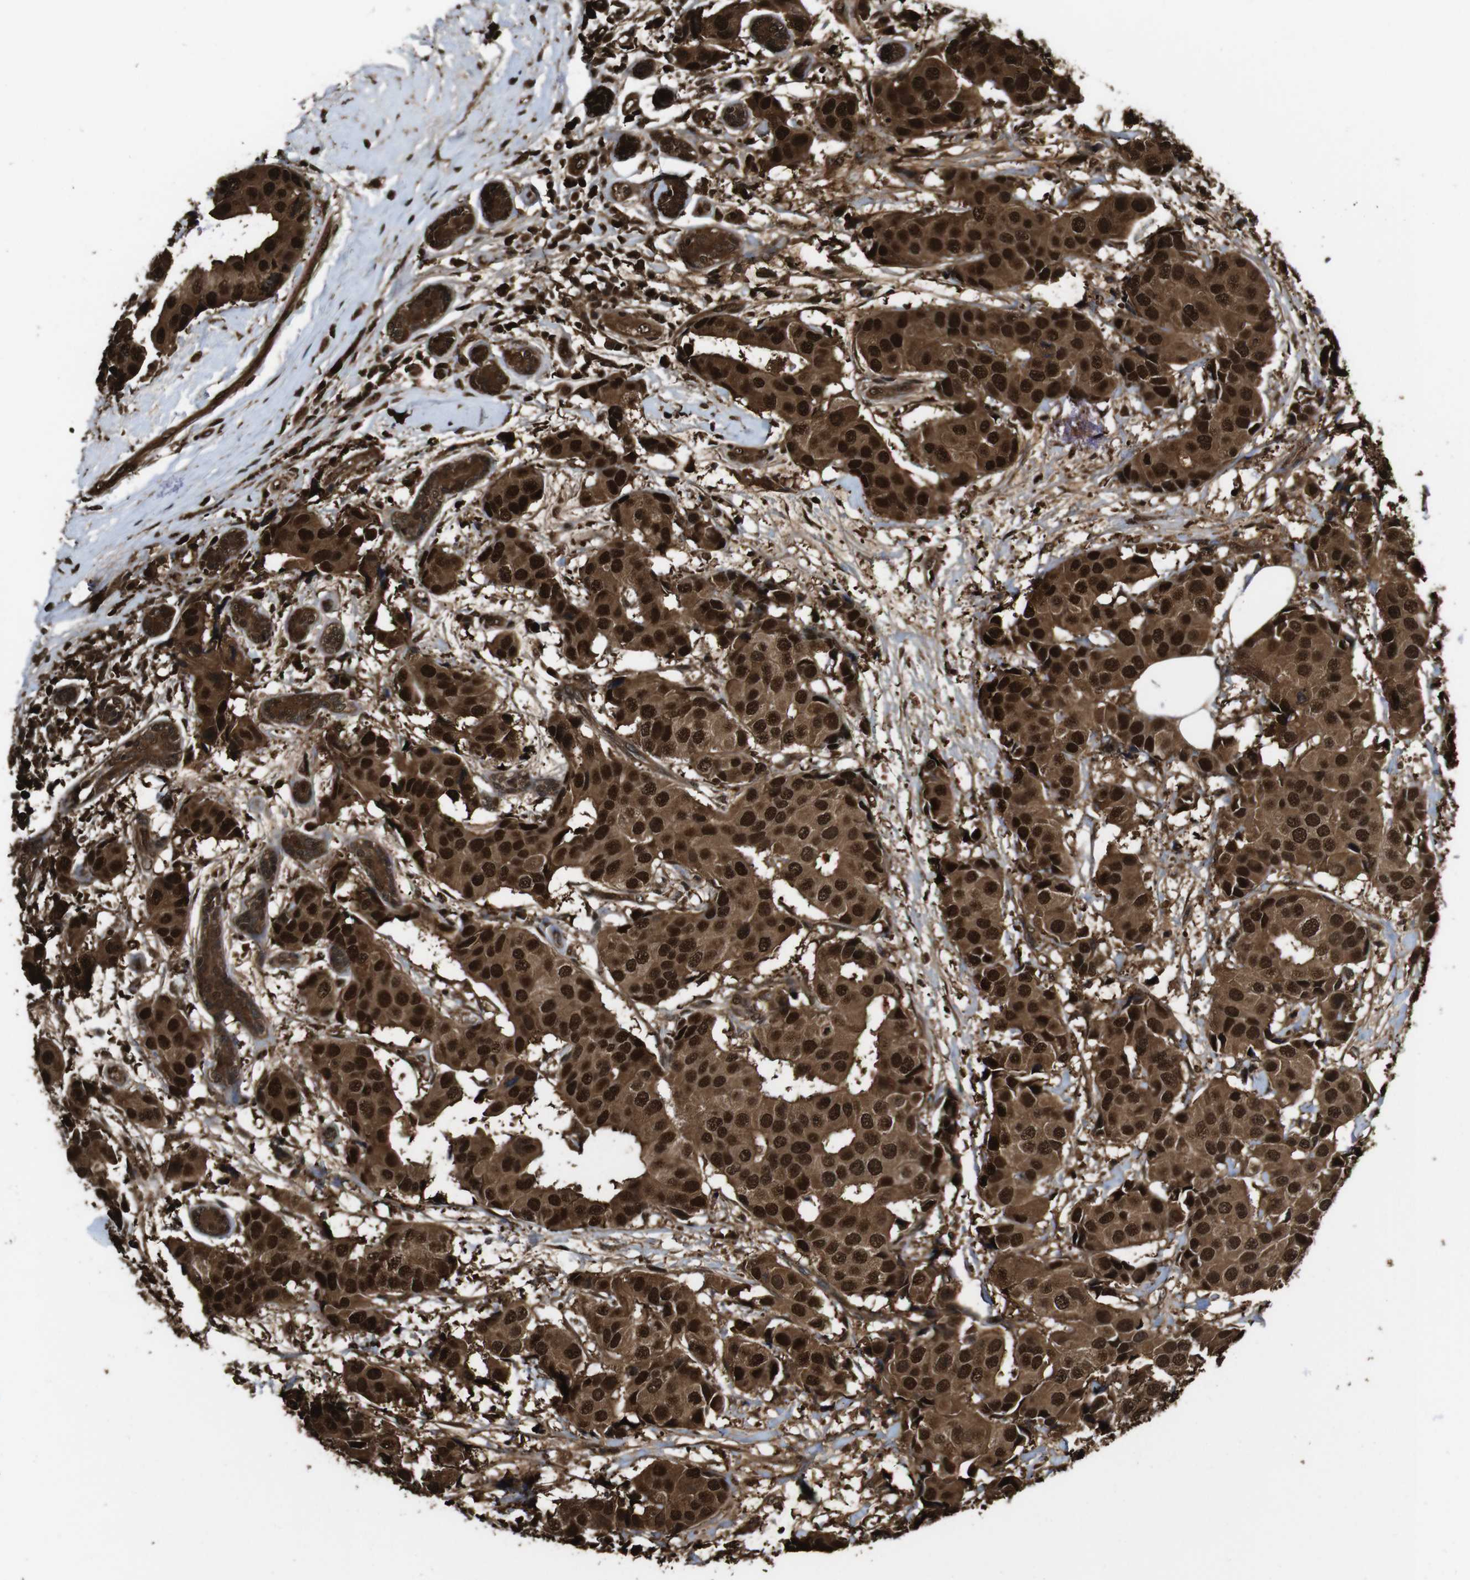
{"staining": {"intensity": "strong", "quantity": ">75%", "location": "cytoplasmic/membranous,nuclear"}, "tissue": "breast cancer", "cell_type": "Tumor cells", "image_type": "cancer", "snomed": [{"axis": "morphology", "description": "Normal tissue, NOS"}, {"axis": "morphology", "description": "Duct carcinoma"}, {"axis": "topography", "description": "Breast"}], "caption": "A photomicrograph of breast cancer stained for a protein shows strong cytoplasmic/membranous and nuclear brown staining in tumor cells.", "gene": "VCP", "patient": {"sex": "female", "age": 39}}